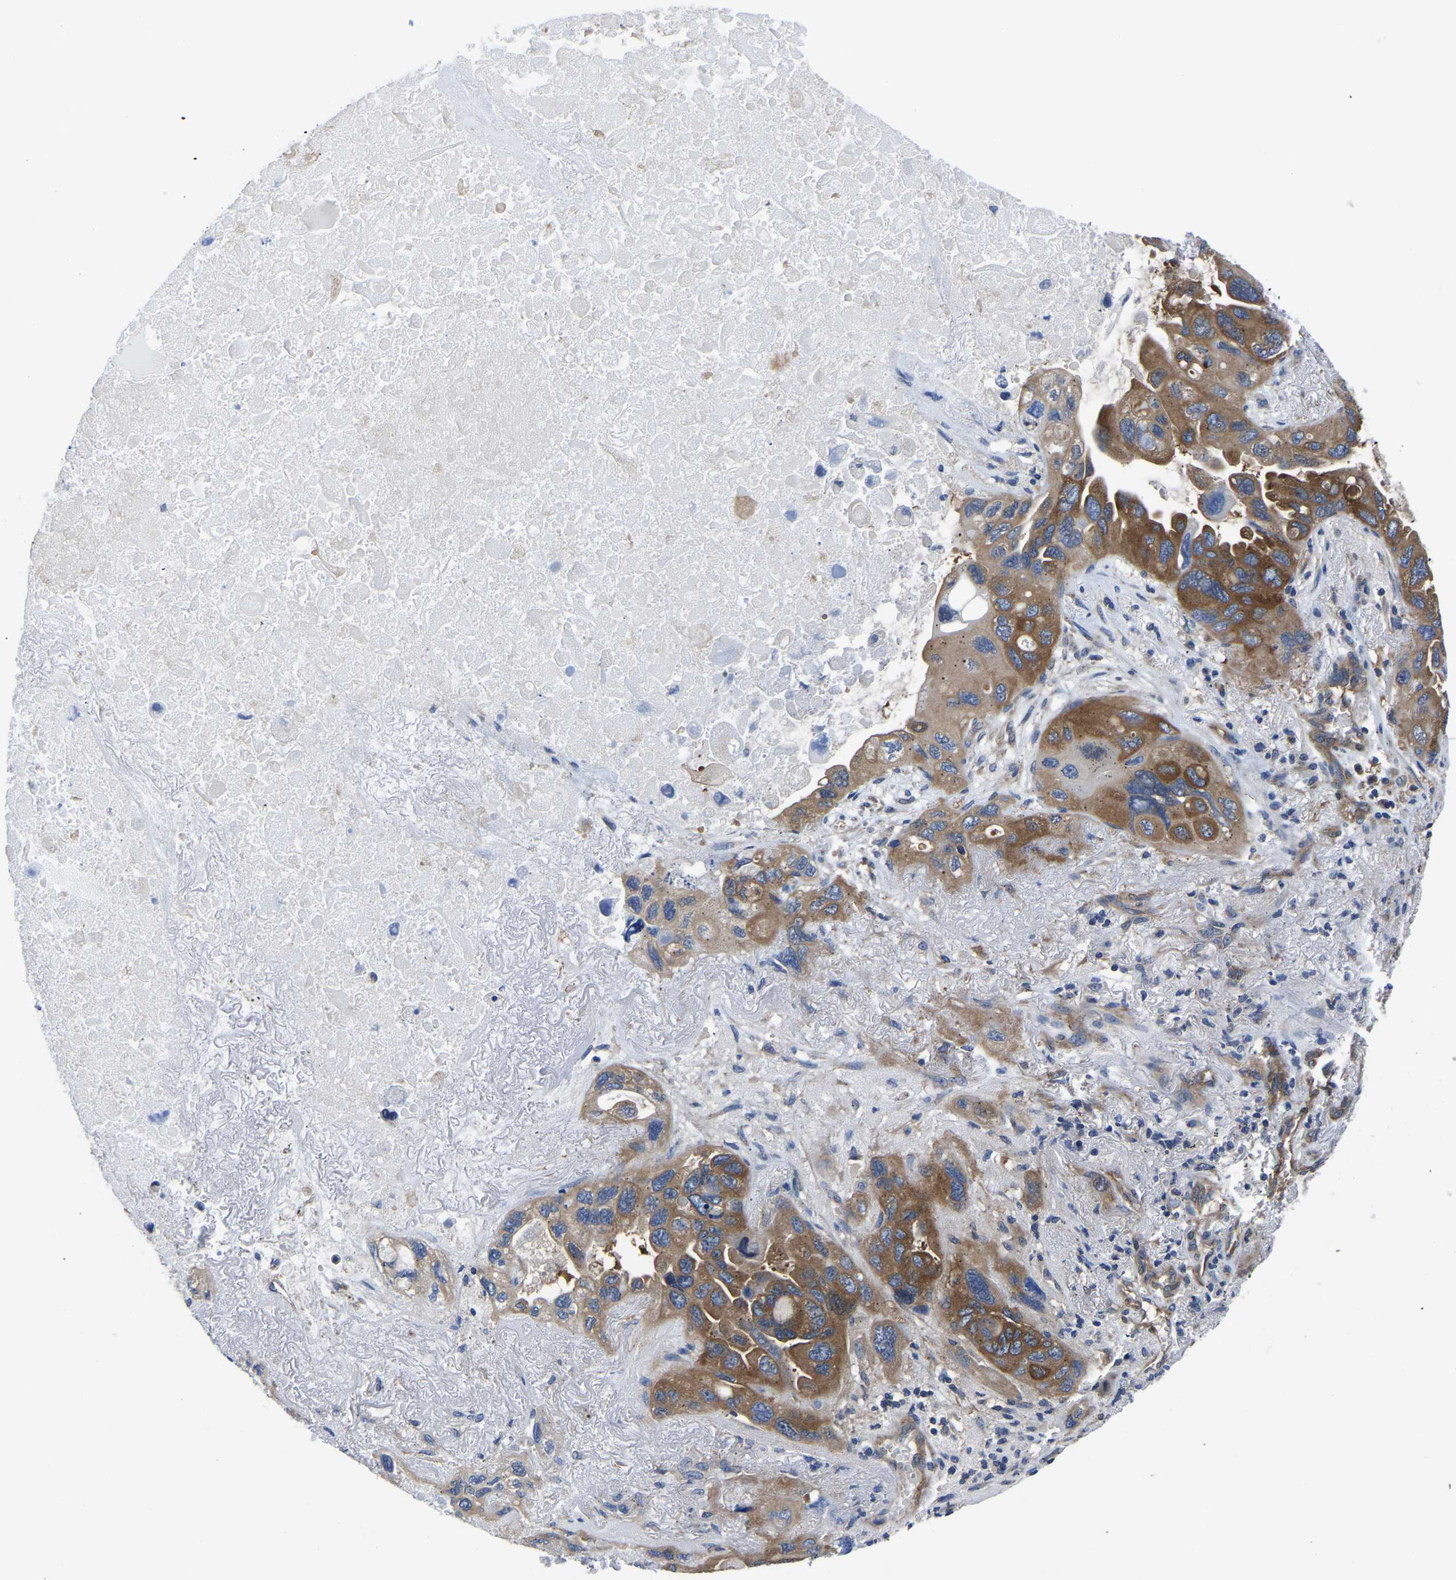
{"staining": {"intensity": "moderate", "quantity": ">75%", "location": "cytoplasmic/membranous"}, "tissue": "lung cancer", "cell_type": "Tumor cells", "image_type": "cancer", "snomed": [{"axis": "morphology", "description": "Squamous cell carcinoma, NOS"}, {"axis": "topography", "description": "Lung"}], "caption": "Tumor cells show medium levels of moderate cytoplasmic/membranous staining in about >75% of cells in lung squamous cell carcinoma. (DAB = brown stain, brightfield microscopy at high magnification).", "gene": "TFG", "patient": {"sex": "female", "age": 73}}